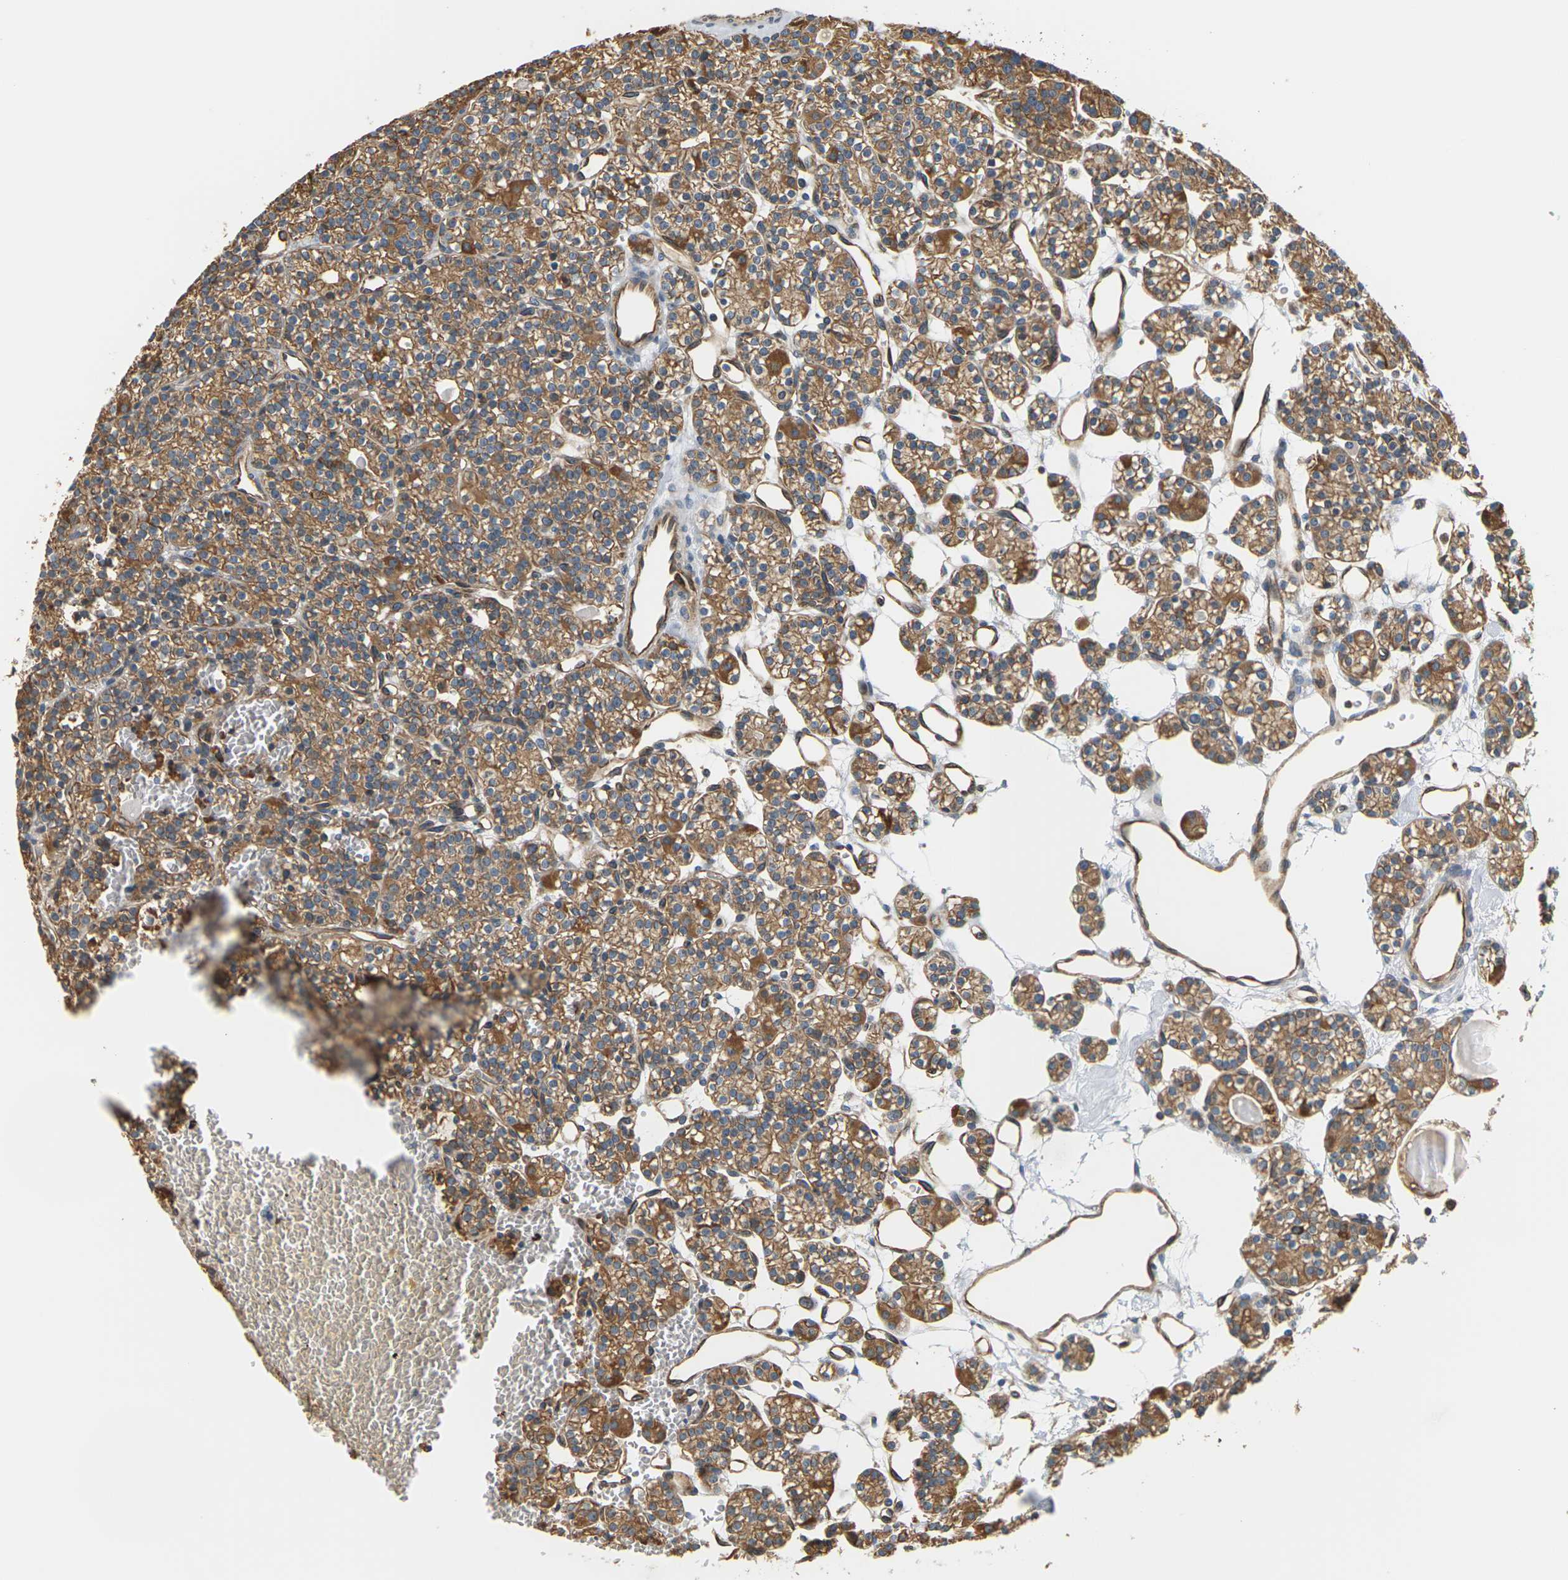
{"staining": {"intensity": "moderate", "quantity": ">75%", "location": "cytoplasmic/membranous"}, "tissue": "parathyroid gland", "cell_type": "Glandular cells", "image_type": "normal", "snomed": [{"axis": "morphology", "description": "Normal tissue, NOS"}, {"axis": "topography", "description": "Parathyroid gland"}], "caption": "Protein staining of normal parathyroid gland demonstrates moderate cytoplasmic/membranous expression in about >75% of glandular cells. (Stains: DAB in brown, nuclei in blue, Microscopy: brightfield microscopy at high magnification).", "gene": "PCDHB4", "patient": {"sex": "female", "age": 64}}